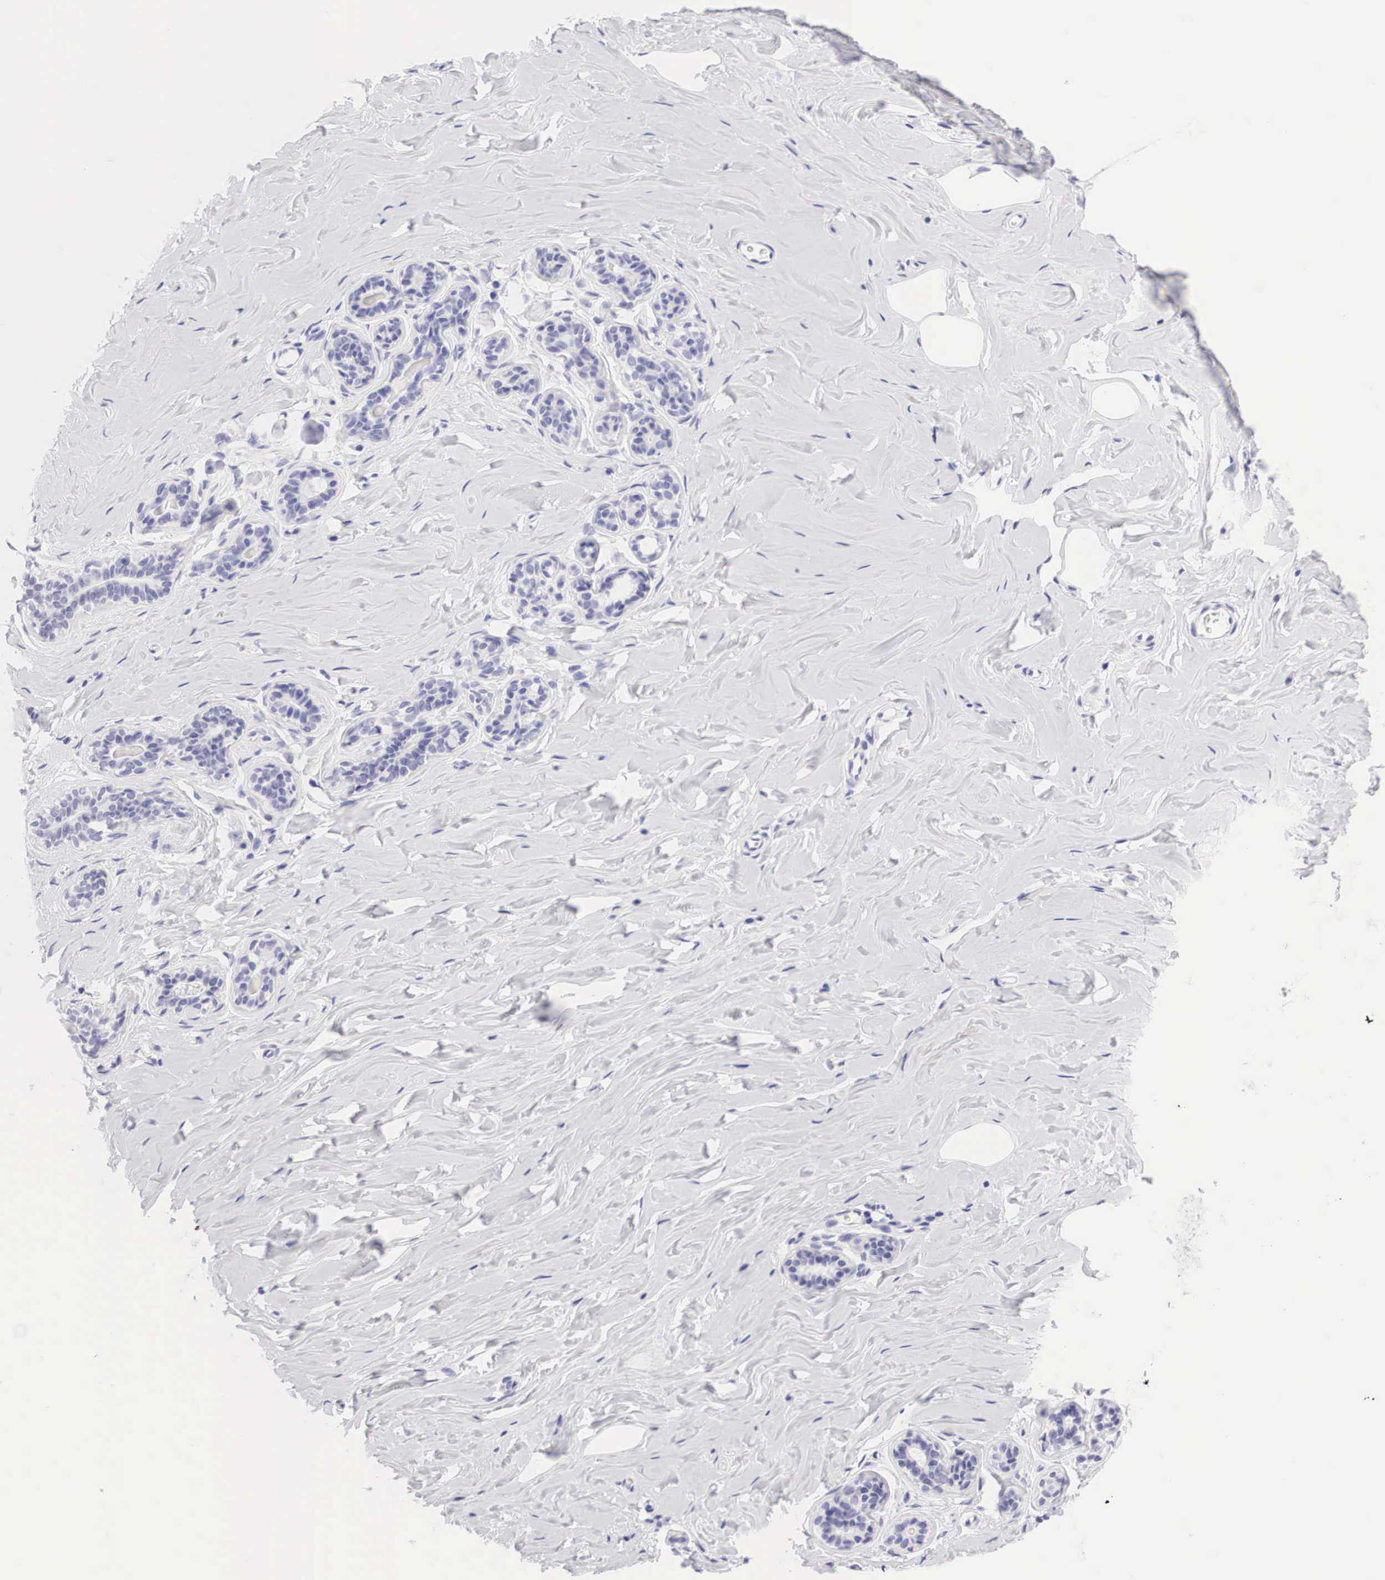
{"staining": {"intensity": "negative", "quantity": "none", "location": "none"}, "tissue": "breast", "cell_type": "Adipocytes", "image_type": "normal", "snomed": [{"axis": "morphology", "description": "Normal tissue, NOS"}, {"axis": "topography", "description": "Breast"}], "caption": "Protein analysis of unremarkable breast reveals no significant staining in adipocytes. (Stains: DAB IHC with hematoxylin counter stain, Microscopy: brightfield microscopy at high magnification).", "gene": "TYR", "patient": {"sex": "female", "age": 45}}